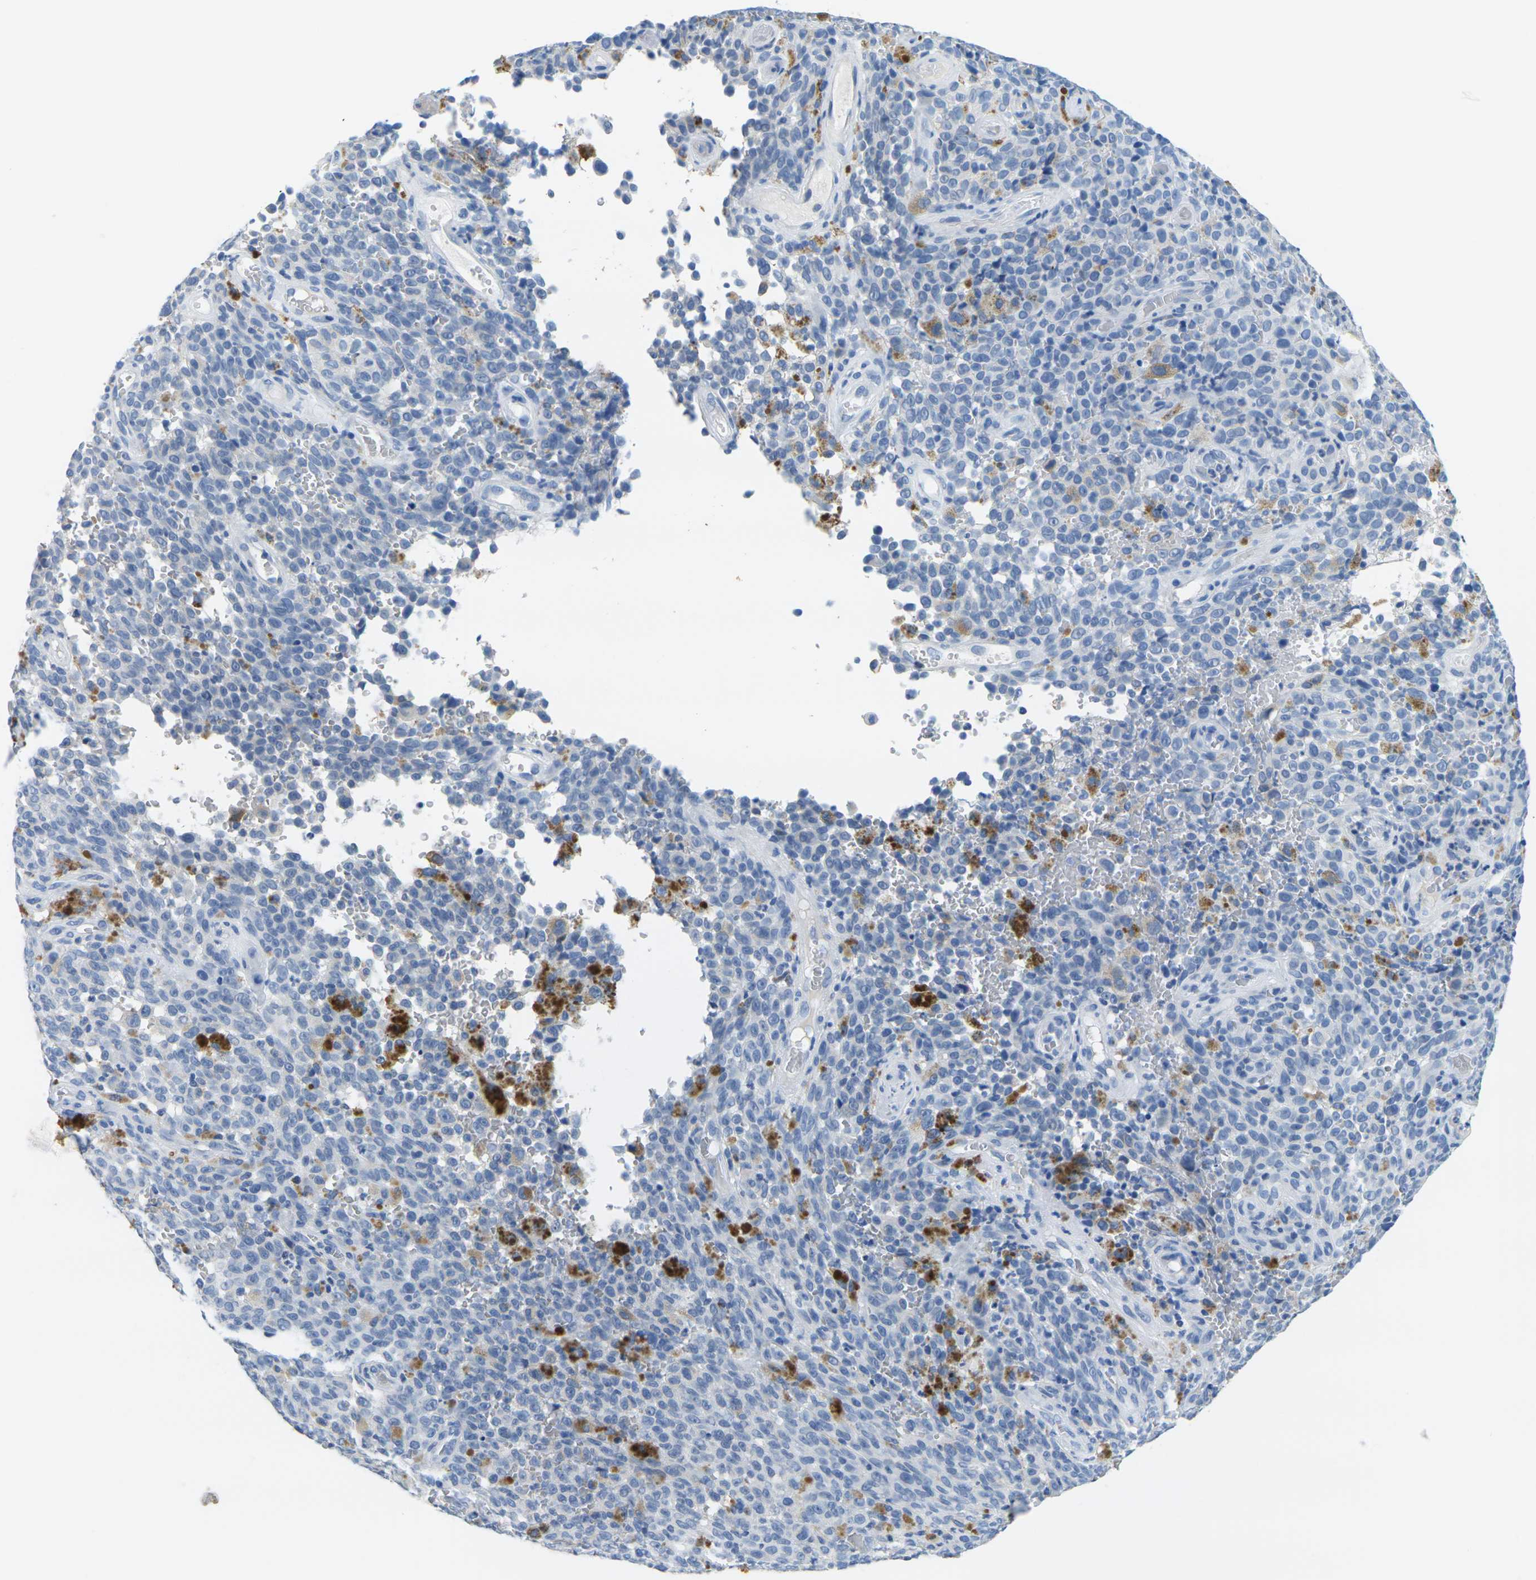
{"staining": {"intensity": "negative", "quantity": "none", "location": "none"}, "tissue": "melanoma", "cell_type": "Tumor cells", "image_type": "cancer", "snomed": [{"axis": "morphology", "description": "Malignant melanoma, NOS"}, {"axis": "topography", "description": "Skin"}], "caption": "Micrograph shows no protein staining in tumor cells of malignant melanoma tissue. Nuclei are stained in blue.", "gene": "FAM3D", "patient": {"sex": "female", "age": 82}}